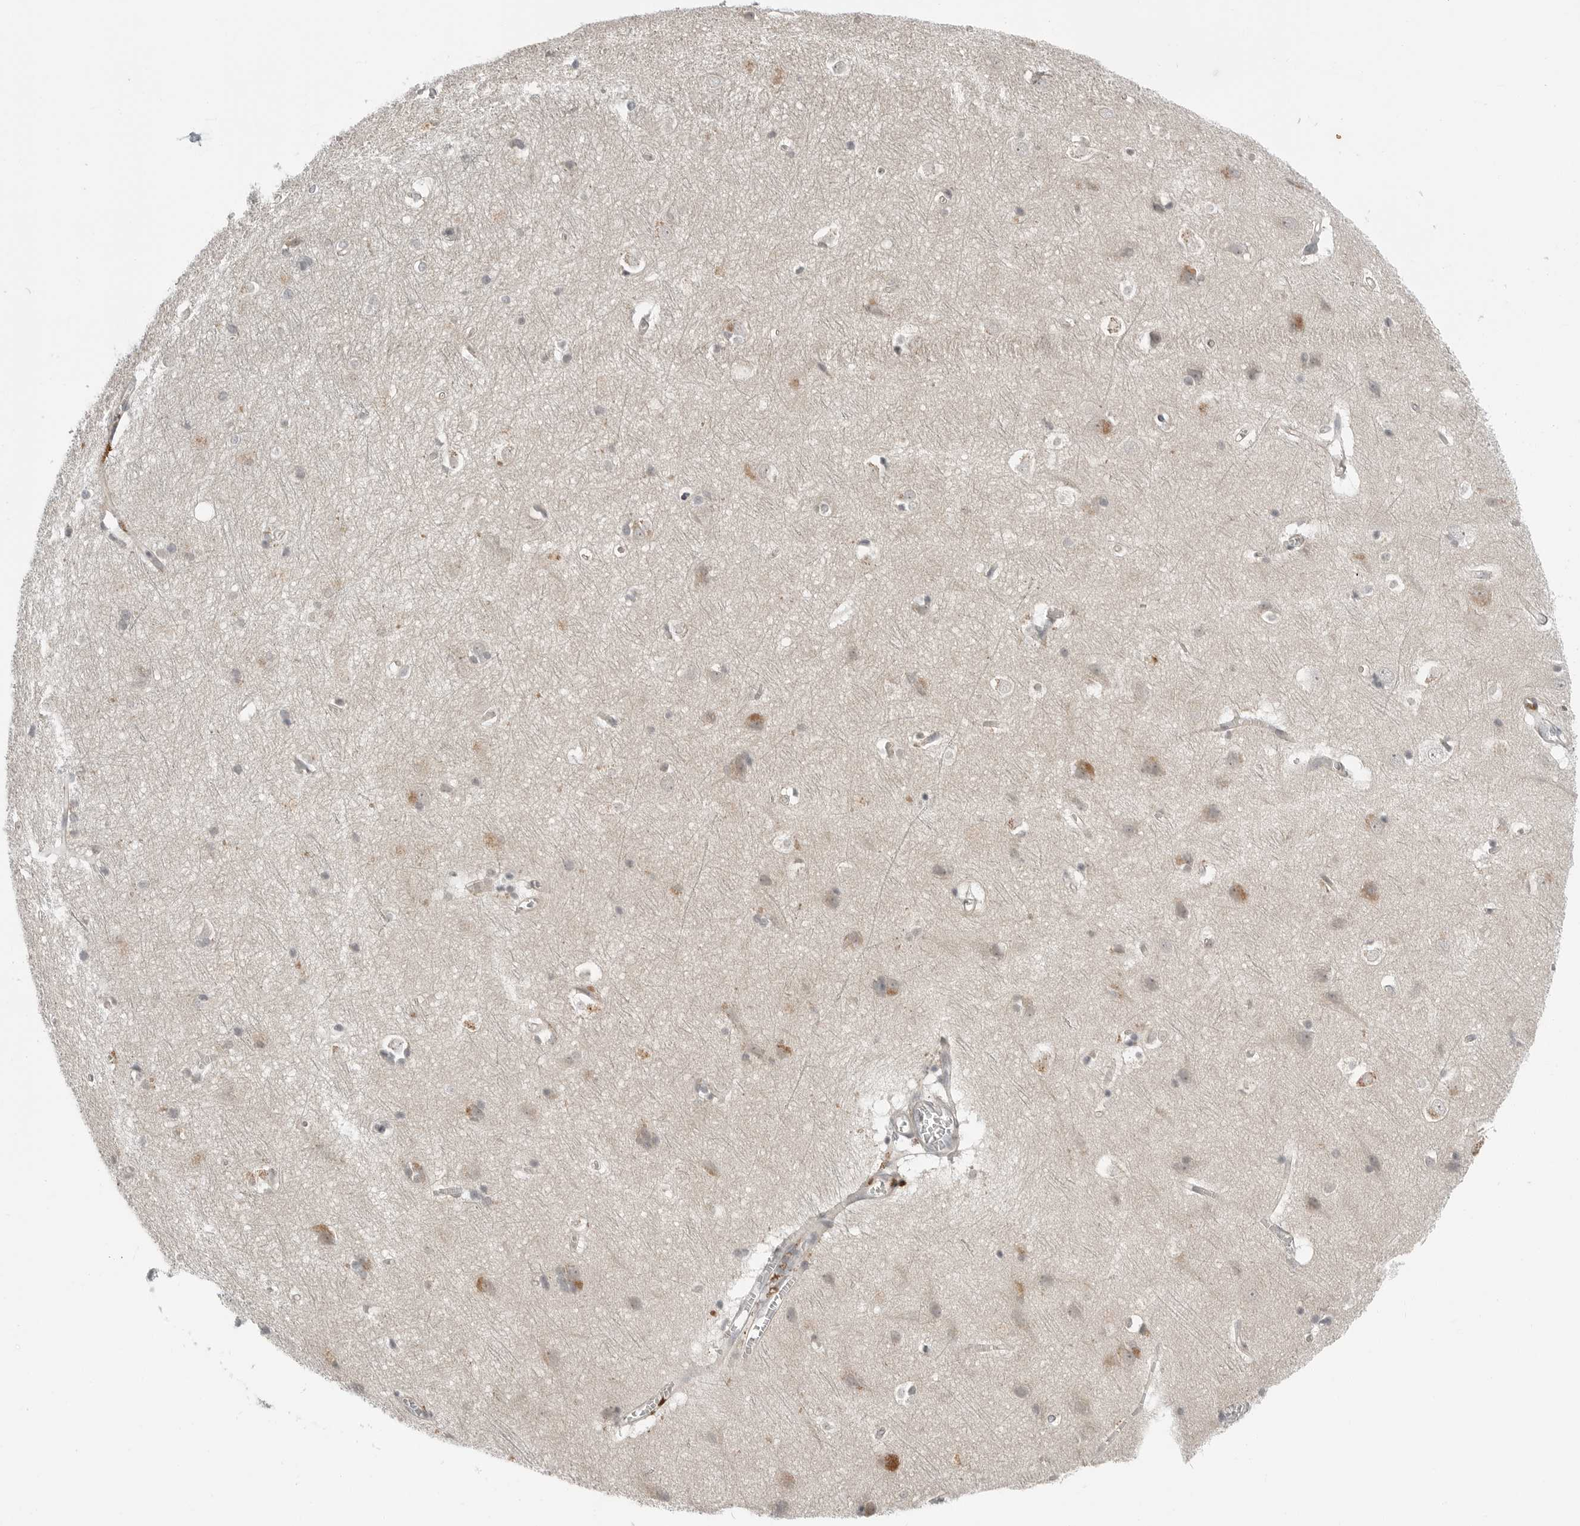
{"staining": {"intensity": "negative", "quantity": "none", "location": "none"}, "tissue": "cerebral cortex", "cell_type": "Endothelial cells", "image_type": "normal", "snomed": [{"axis": "morphology", "description": "Normal tissue, NOS"}, {"axis": "topography", "description": "Cerebral cortex"}], "caption": "Cerebral cortex was stained to show a protein in brown. There is no significant staining in endothelial cells. Nuclei are stained in blue.", "gene": "FCRLB", "patient": {"sex": "male", "age": 54}}